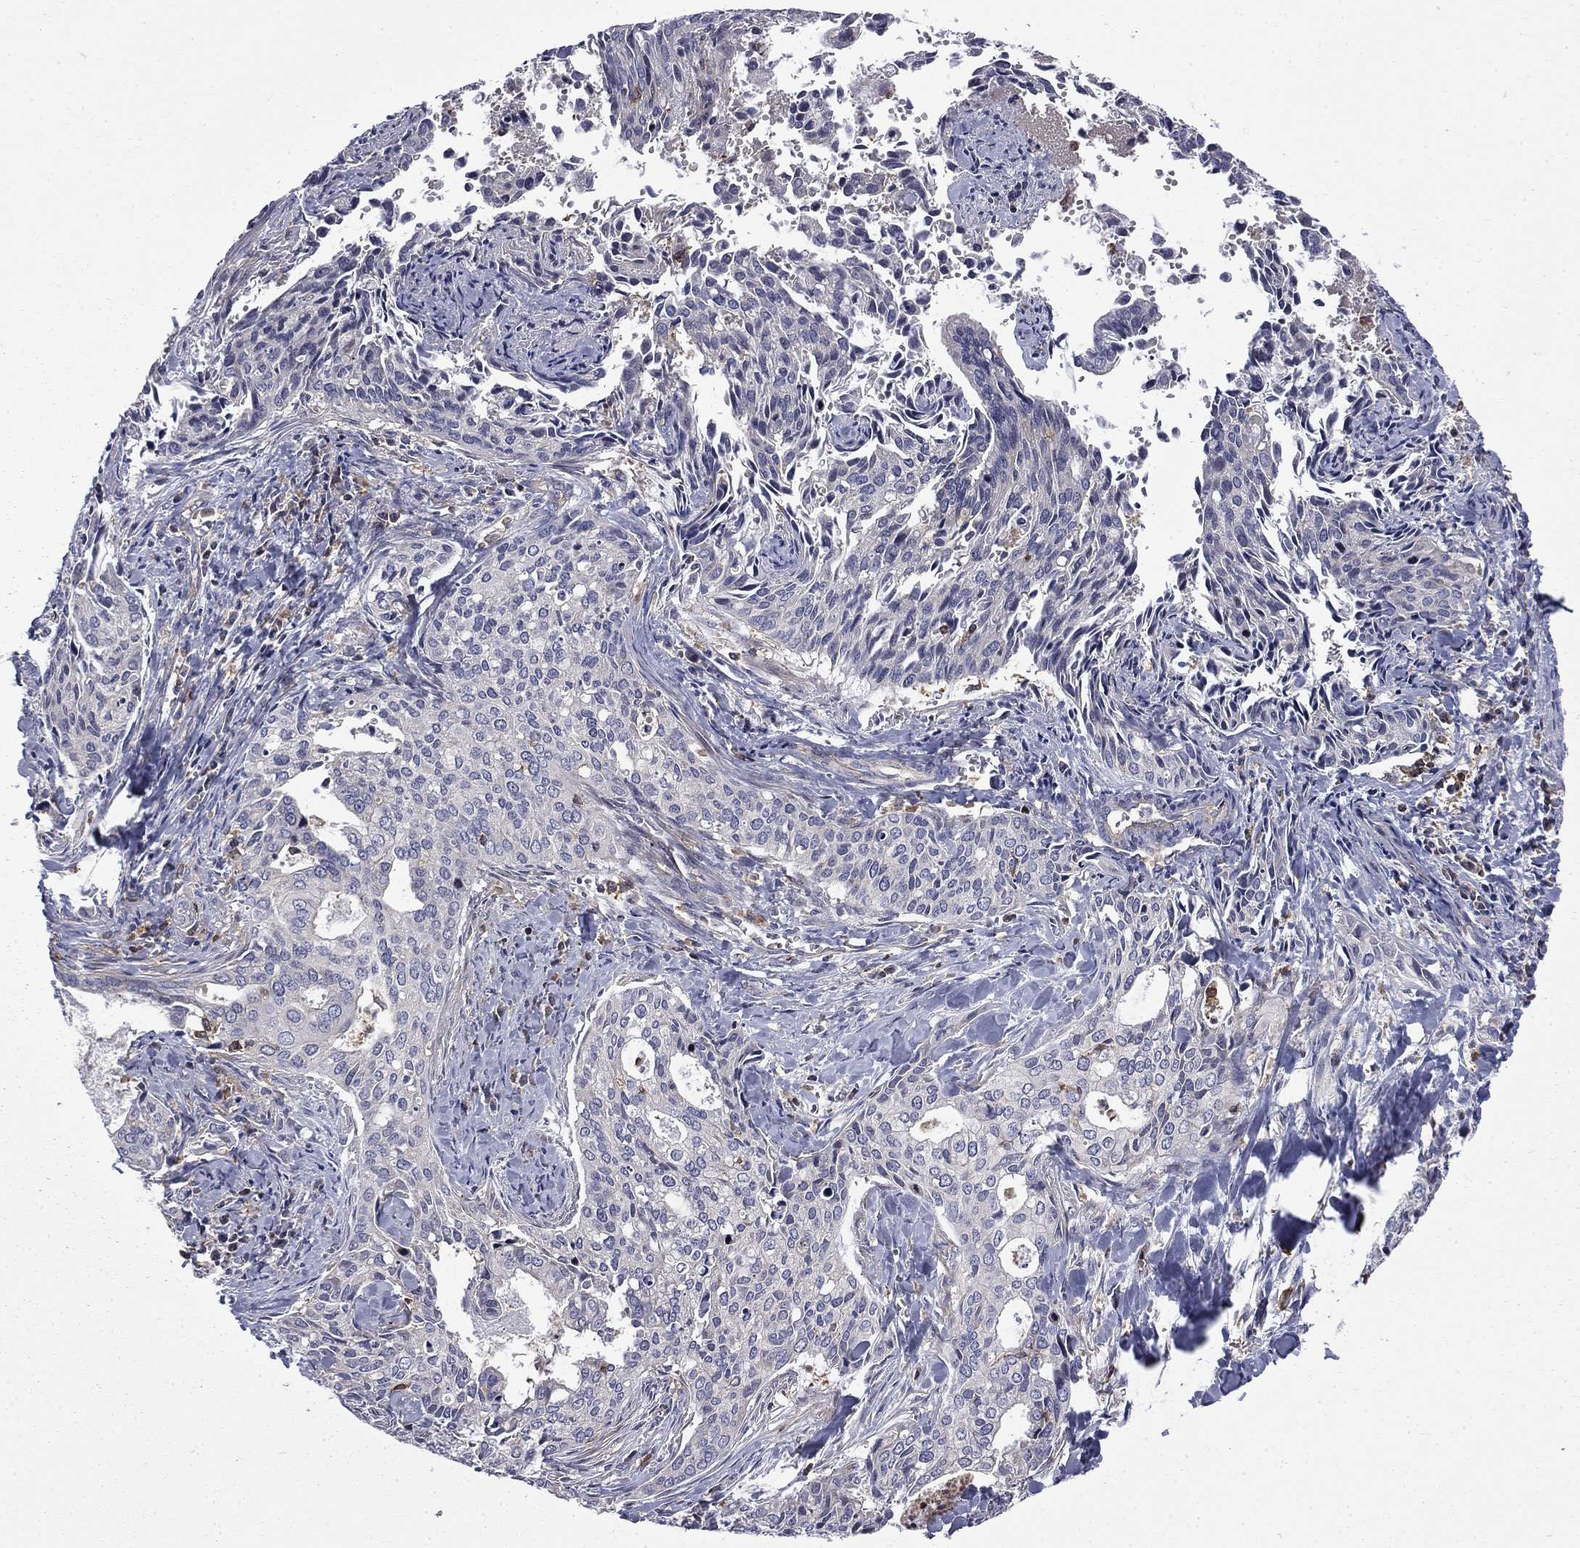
{"staining": {"intensity": "negative", "quantity": "none", "location": "none"}, "tissue": "cervical cancer", "cell_type": "Tumor cells", "image_type": "cancer", "snomed": [{"axis": "morphology", "description": "Squamous cell carcinoma, NOS"}, {"axis": "topography", "description": "Cervix"}], "caption": "Cervical cancer was stained to show a protein in brown. There is no significant expression in tumor cells.", "gene": "ARHGAP45", "patient": {"sex": "female", "age": 29}}